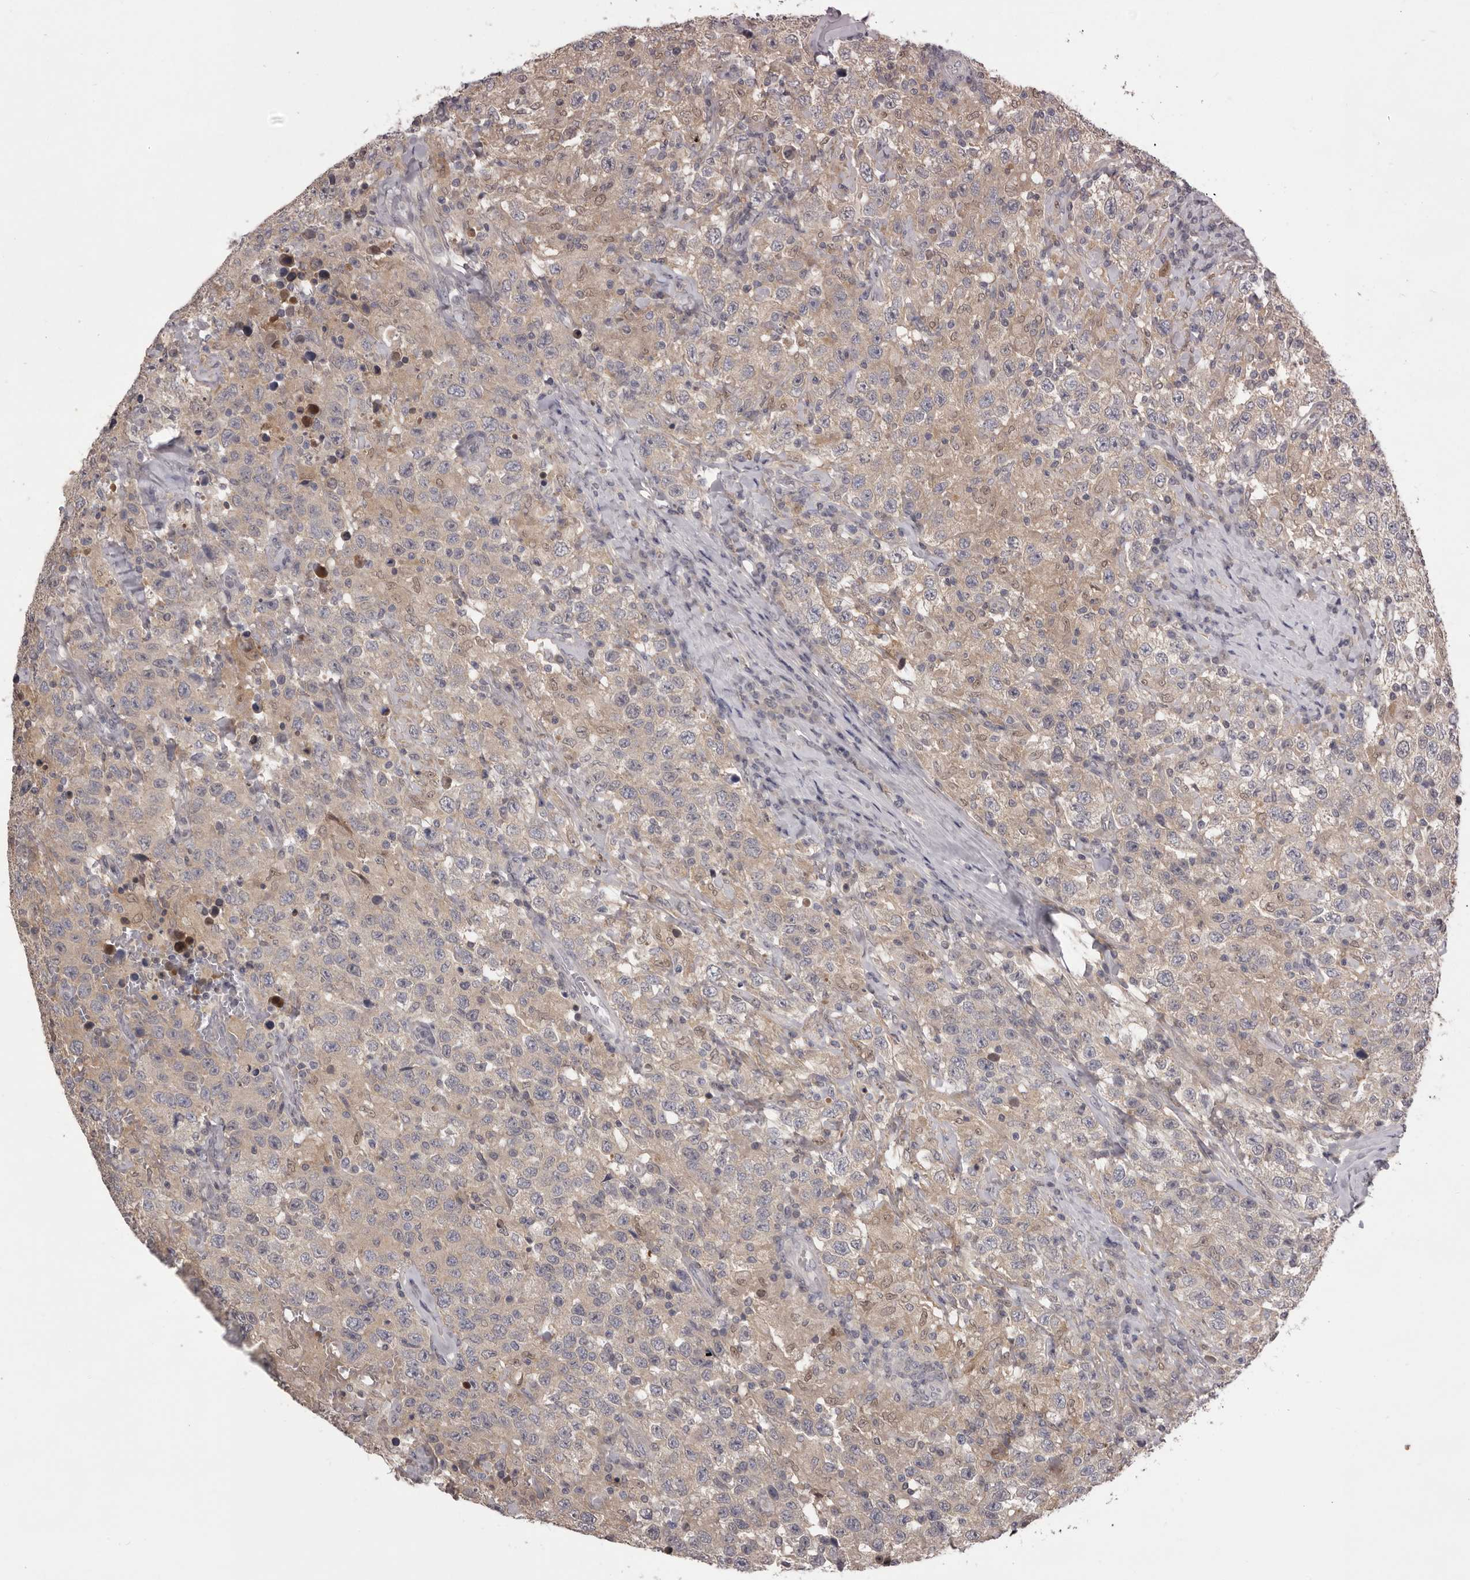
{"staining": {"intensity": "weak", "quantity": ">75%", "location": "cytoplasmic/membranous"}, "tissue": "testis cancer", "cell_type": "Tumor cells", "image_type": "cancer", "snomed": [{"axis": "morphology", "description": "Seminoma, NOS"}, {"axis": "topography", "description": "Testis"}], "caption": "The image demonstrates immunohistochemical staining of seminoma (testis). There is weak cytoplasmic/membranous positivity is present in approximately >75% of tumor cells.", "gene": "MDH1", "patient": {"sex": "male", "age": 41}}